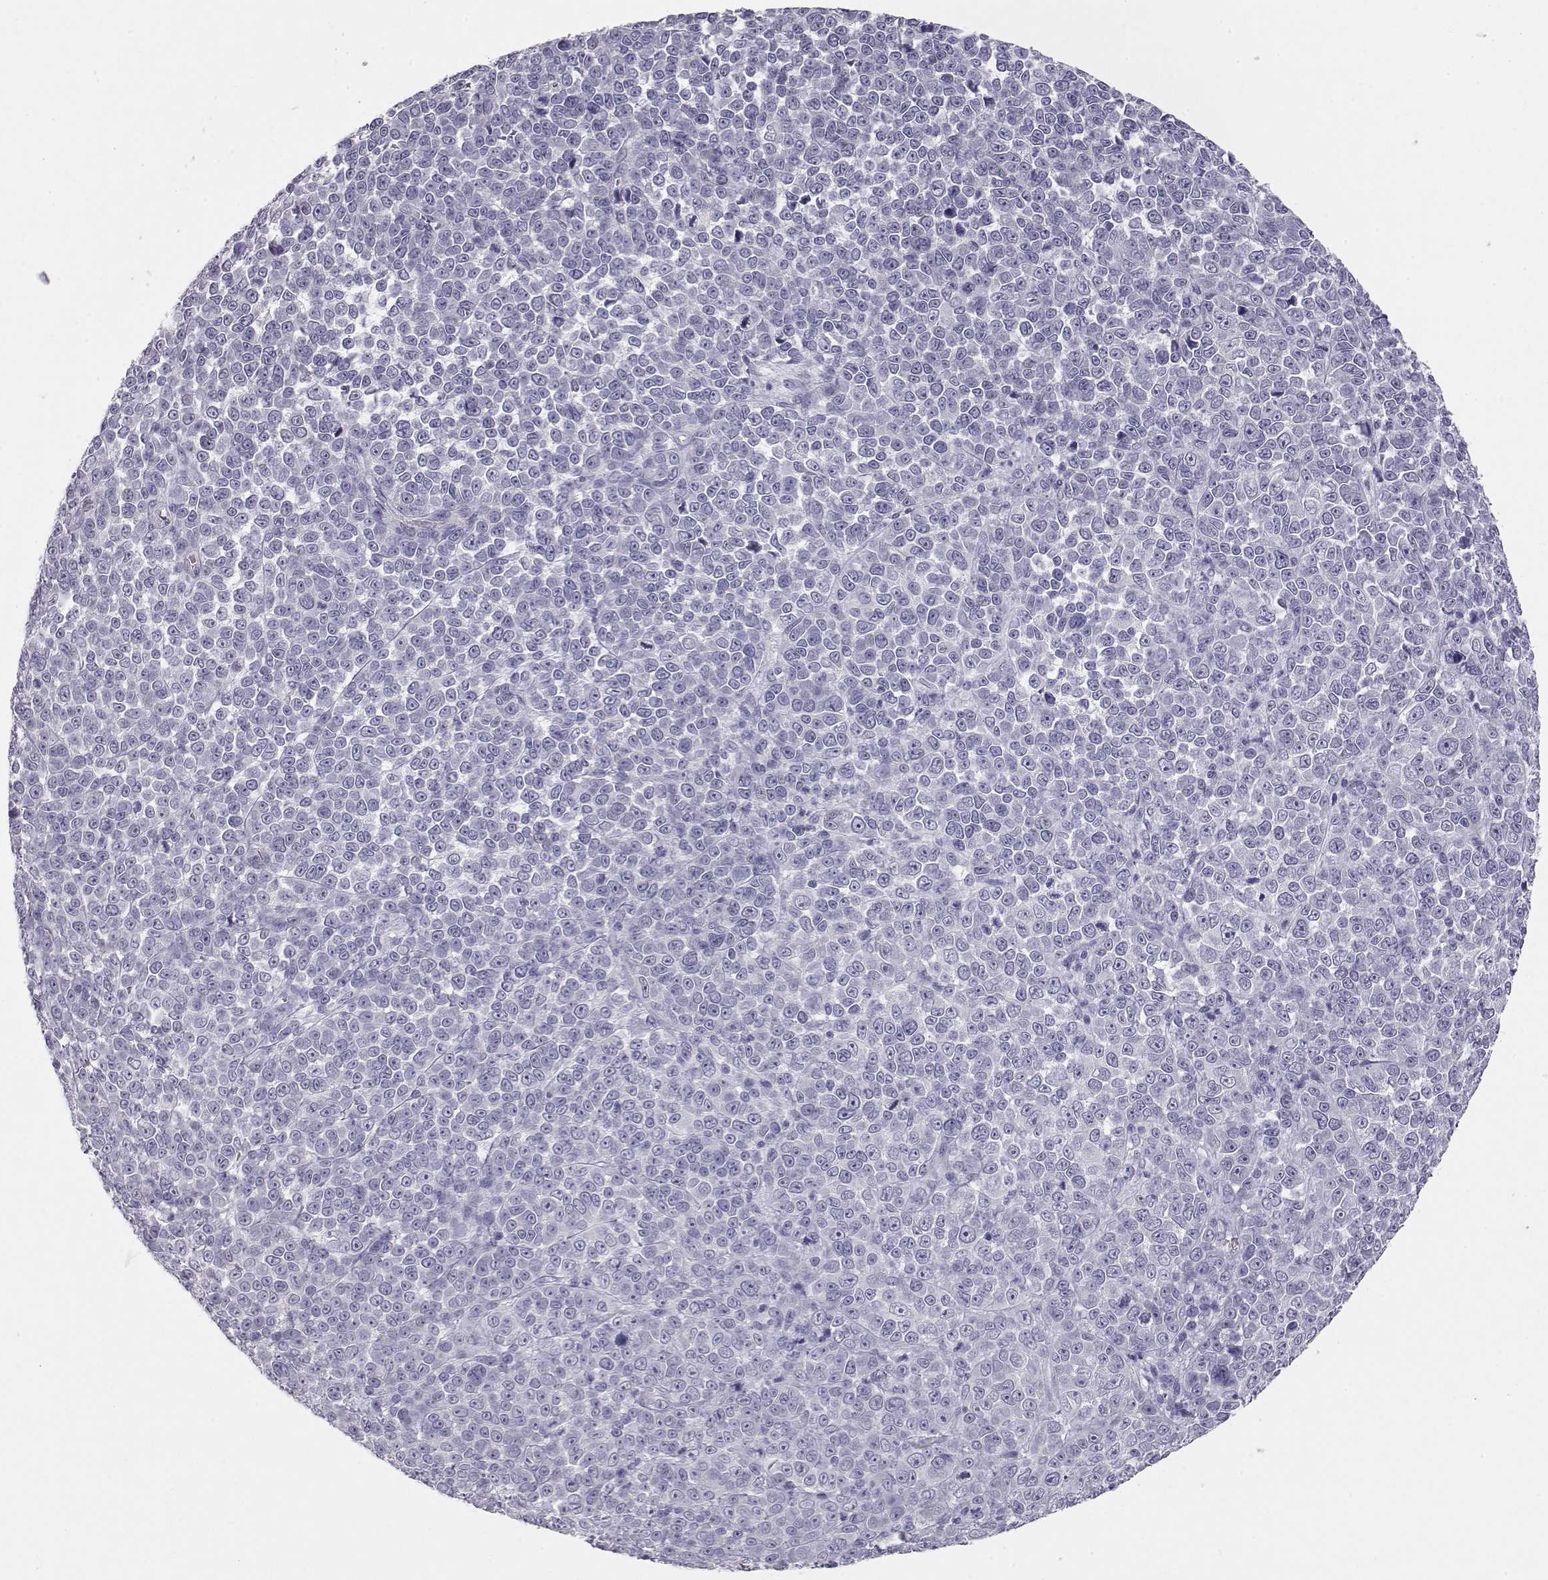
{"staining": {"intensity": "negative", "quantity": "none", "location": "none"}, "tissue": "melanoma", "cell_type": "Tumor cells", "image_type": "cancer", "snomed": [{"axis": "morphology", "description": "Malignant melanoma, NOS"}, {"axis": "topography", "description": "Skin"}], "caption": "The photomicrograph displays no significant positivity in tumor cells of malignant melanoma. The staining is performed using DAB (3,3'-diaminobenzidine) brown chromogen with nuclei counter-stained in using hematoxylin.", "gene": "LAMB3", "patient": {"sex": "female", "age": 95}}